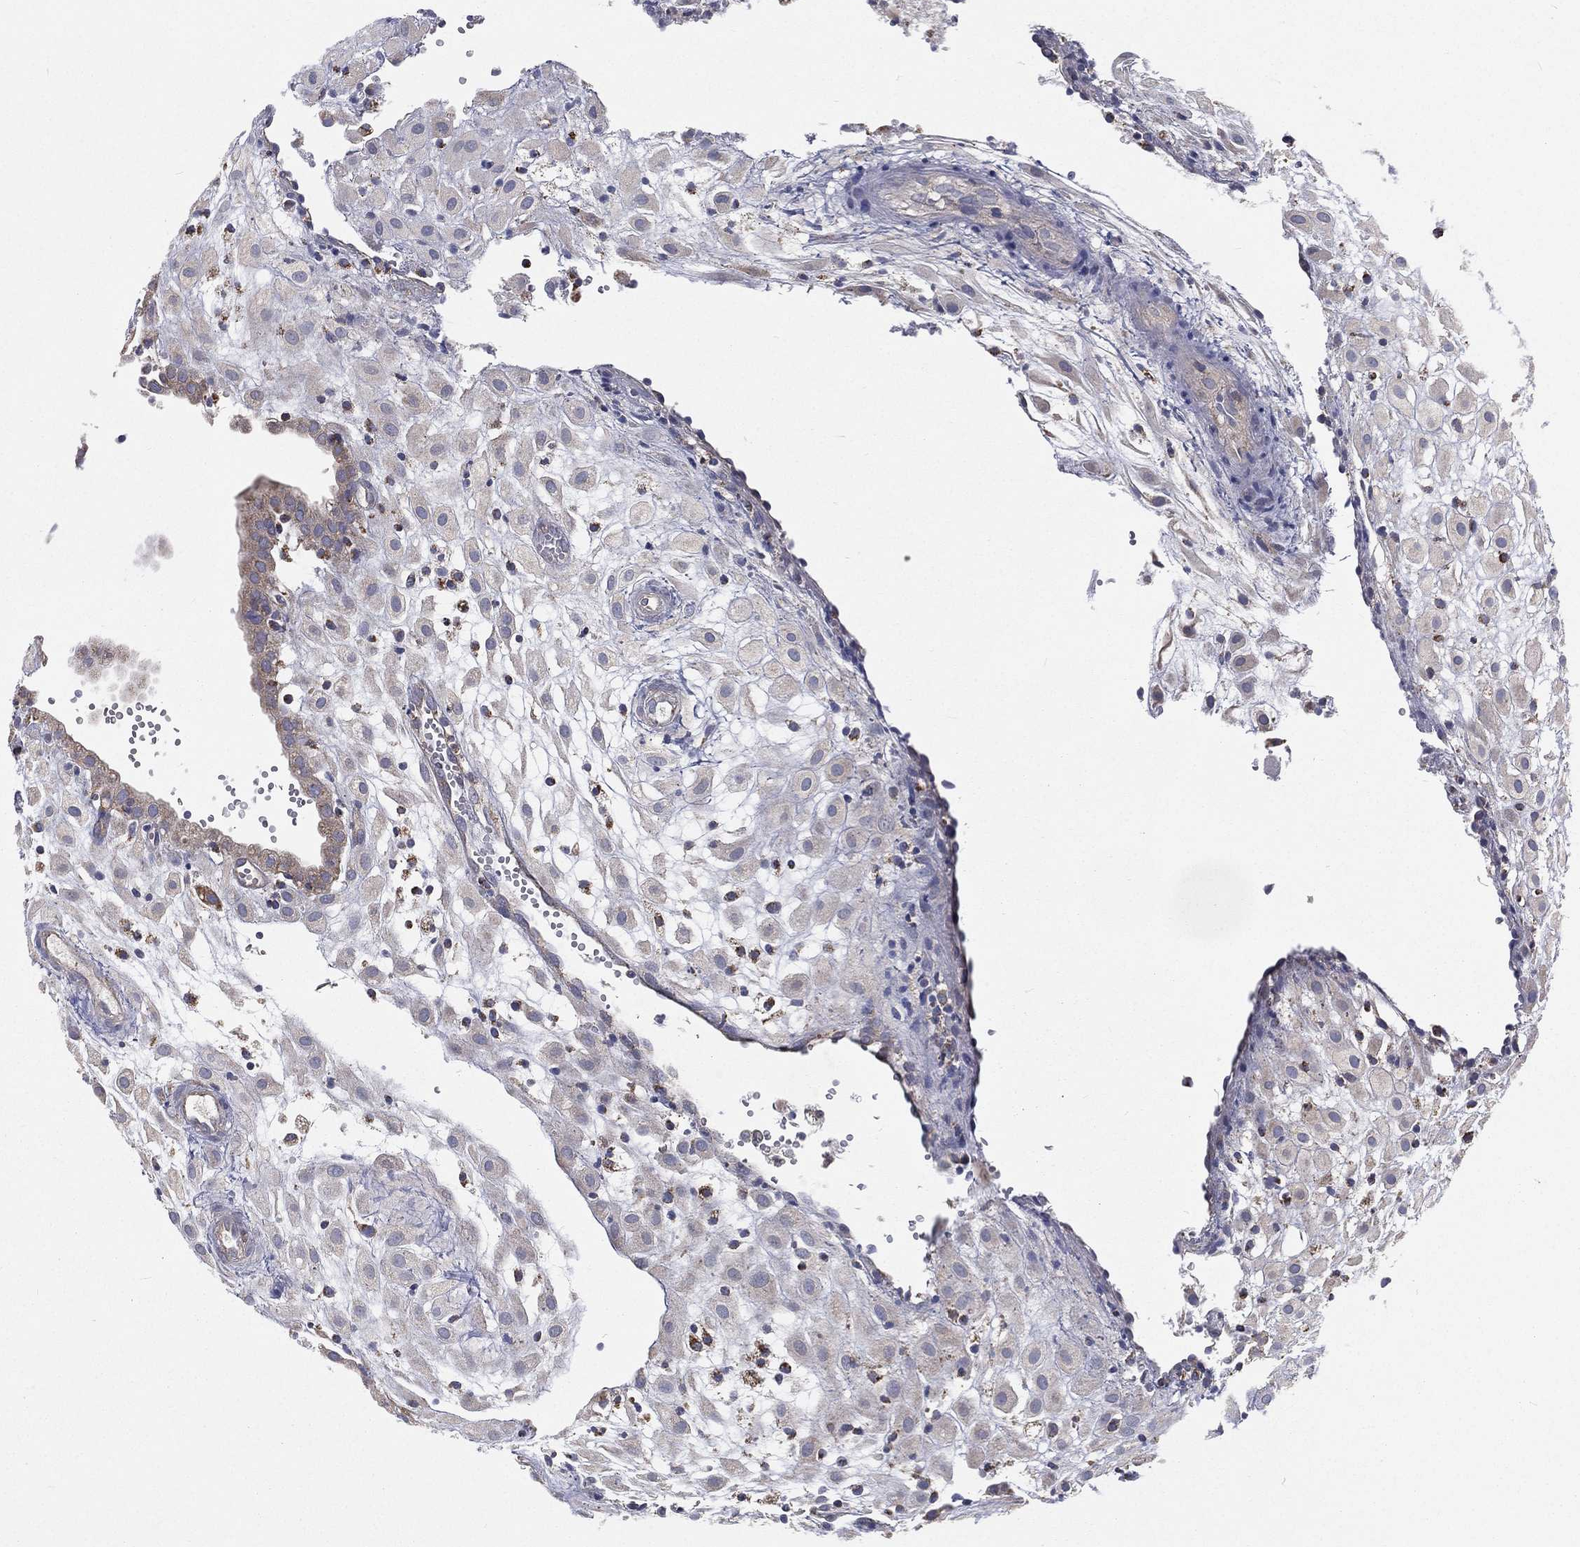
{"staining": {"intensity": "negative", "quantity": "none", "location": "none"}, "tissue": "placenta", "cell_type": "Decidual cells", "image_type": "normal", "snomed": [{"axis": "morphology", "description": "Normal tissue, NOS"}, {"axis": "topography", "description": "Placenta"}], "caption": "The photomicrograph displays no significant expression in decidual cells of placenta.", "gene": "HADH", "patient": {"sex": "female", "age": 24}}